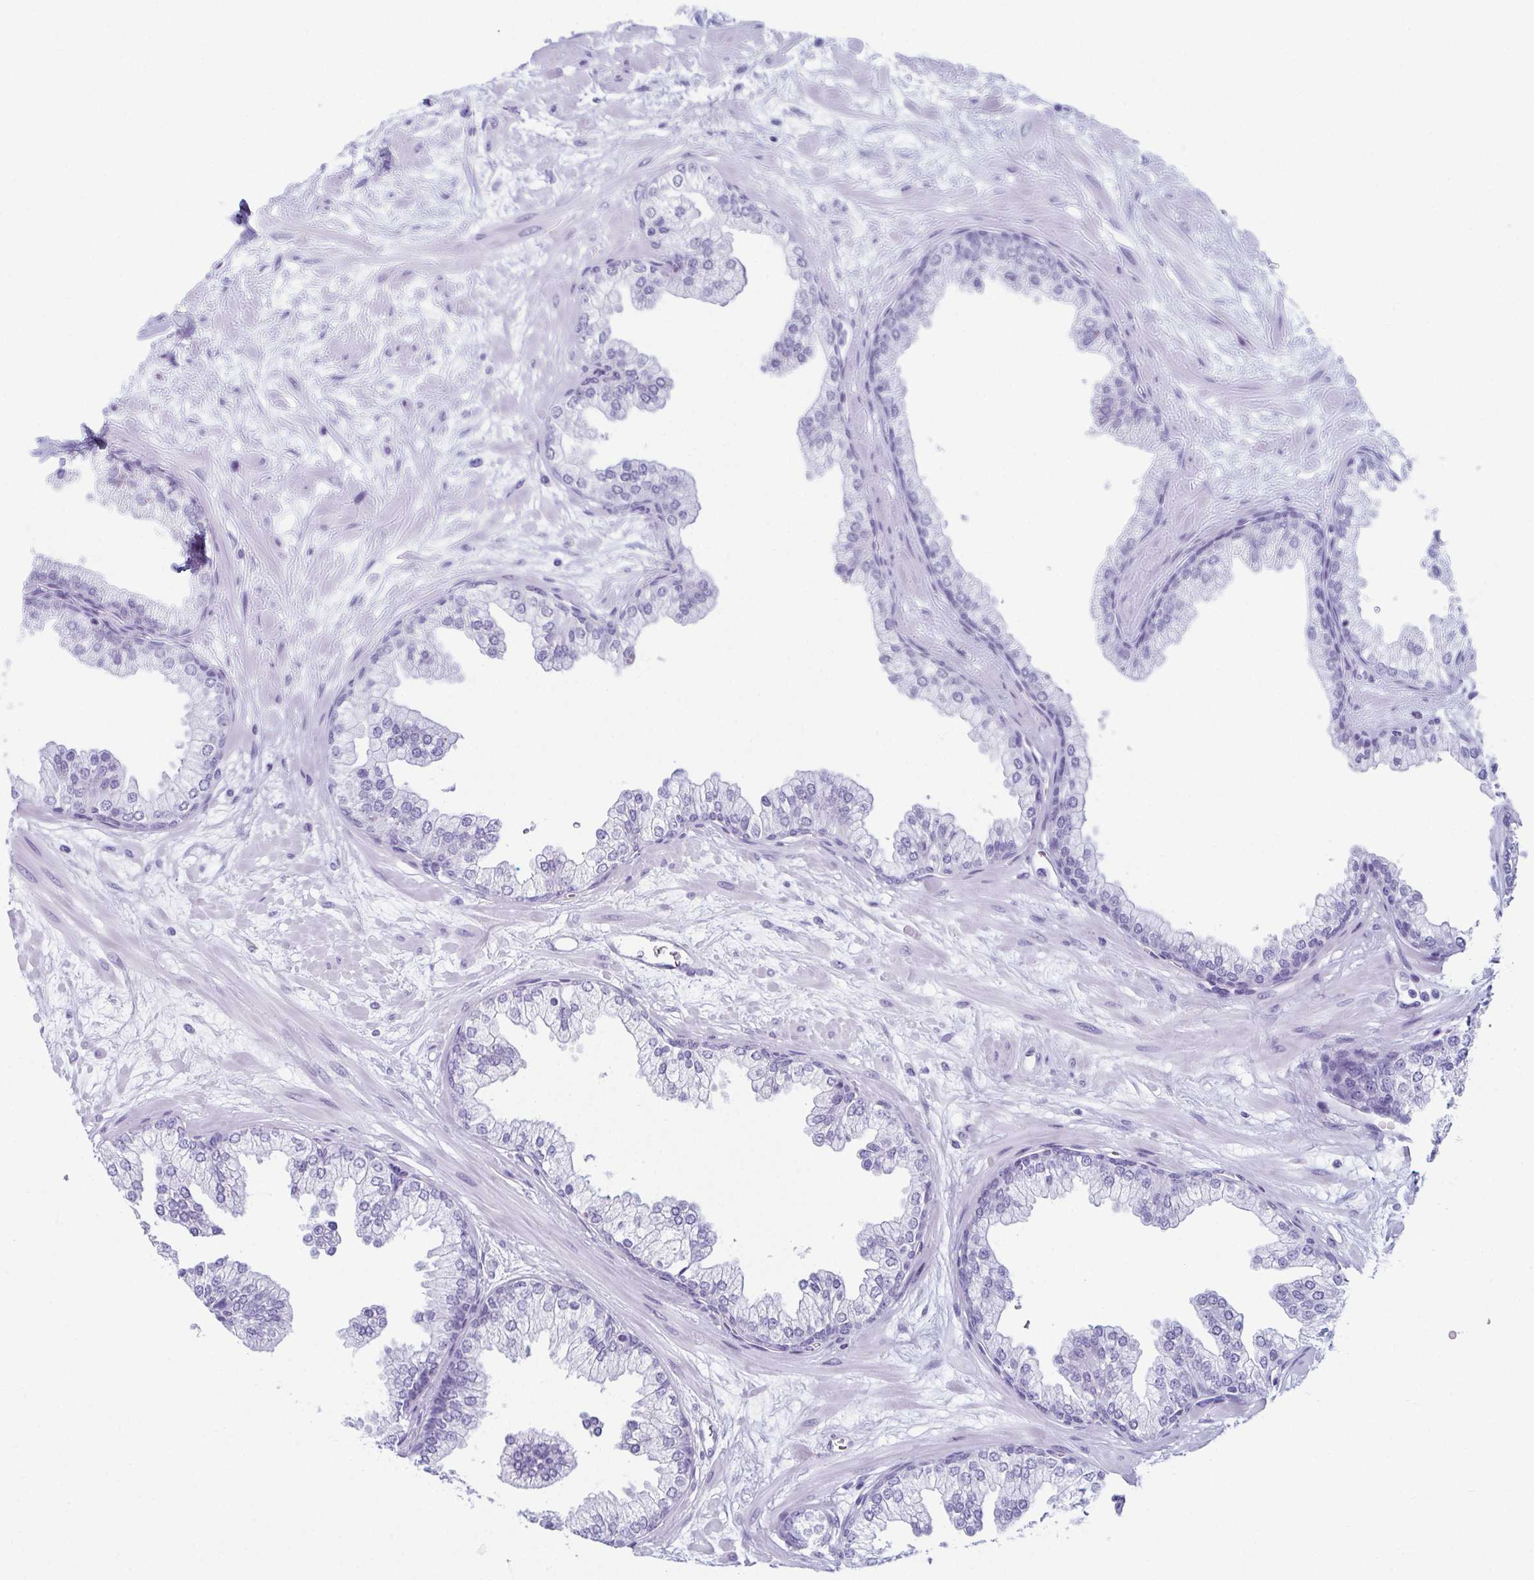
{"staining": {"intensity": "negative", "quantity": "none", "location": "none"}, "tissue": "prostate", "cell_type": "Glandular cells", "image_type": "normal", "snomed": [{"axis": "morphology", "description": "Normal tissue, NOS"}, {"axis": "topography", "description": "Prostate"}, {"axis": "topography", "description": "Peripheral nerve tissue"}], "caption": "This is an immunohistochemistry image of unremarkable prostate. There is no expression in glandular cells.", "gene": "ENKUR", "patient": {"sex": "male", "age": 61}}